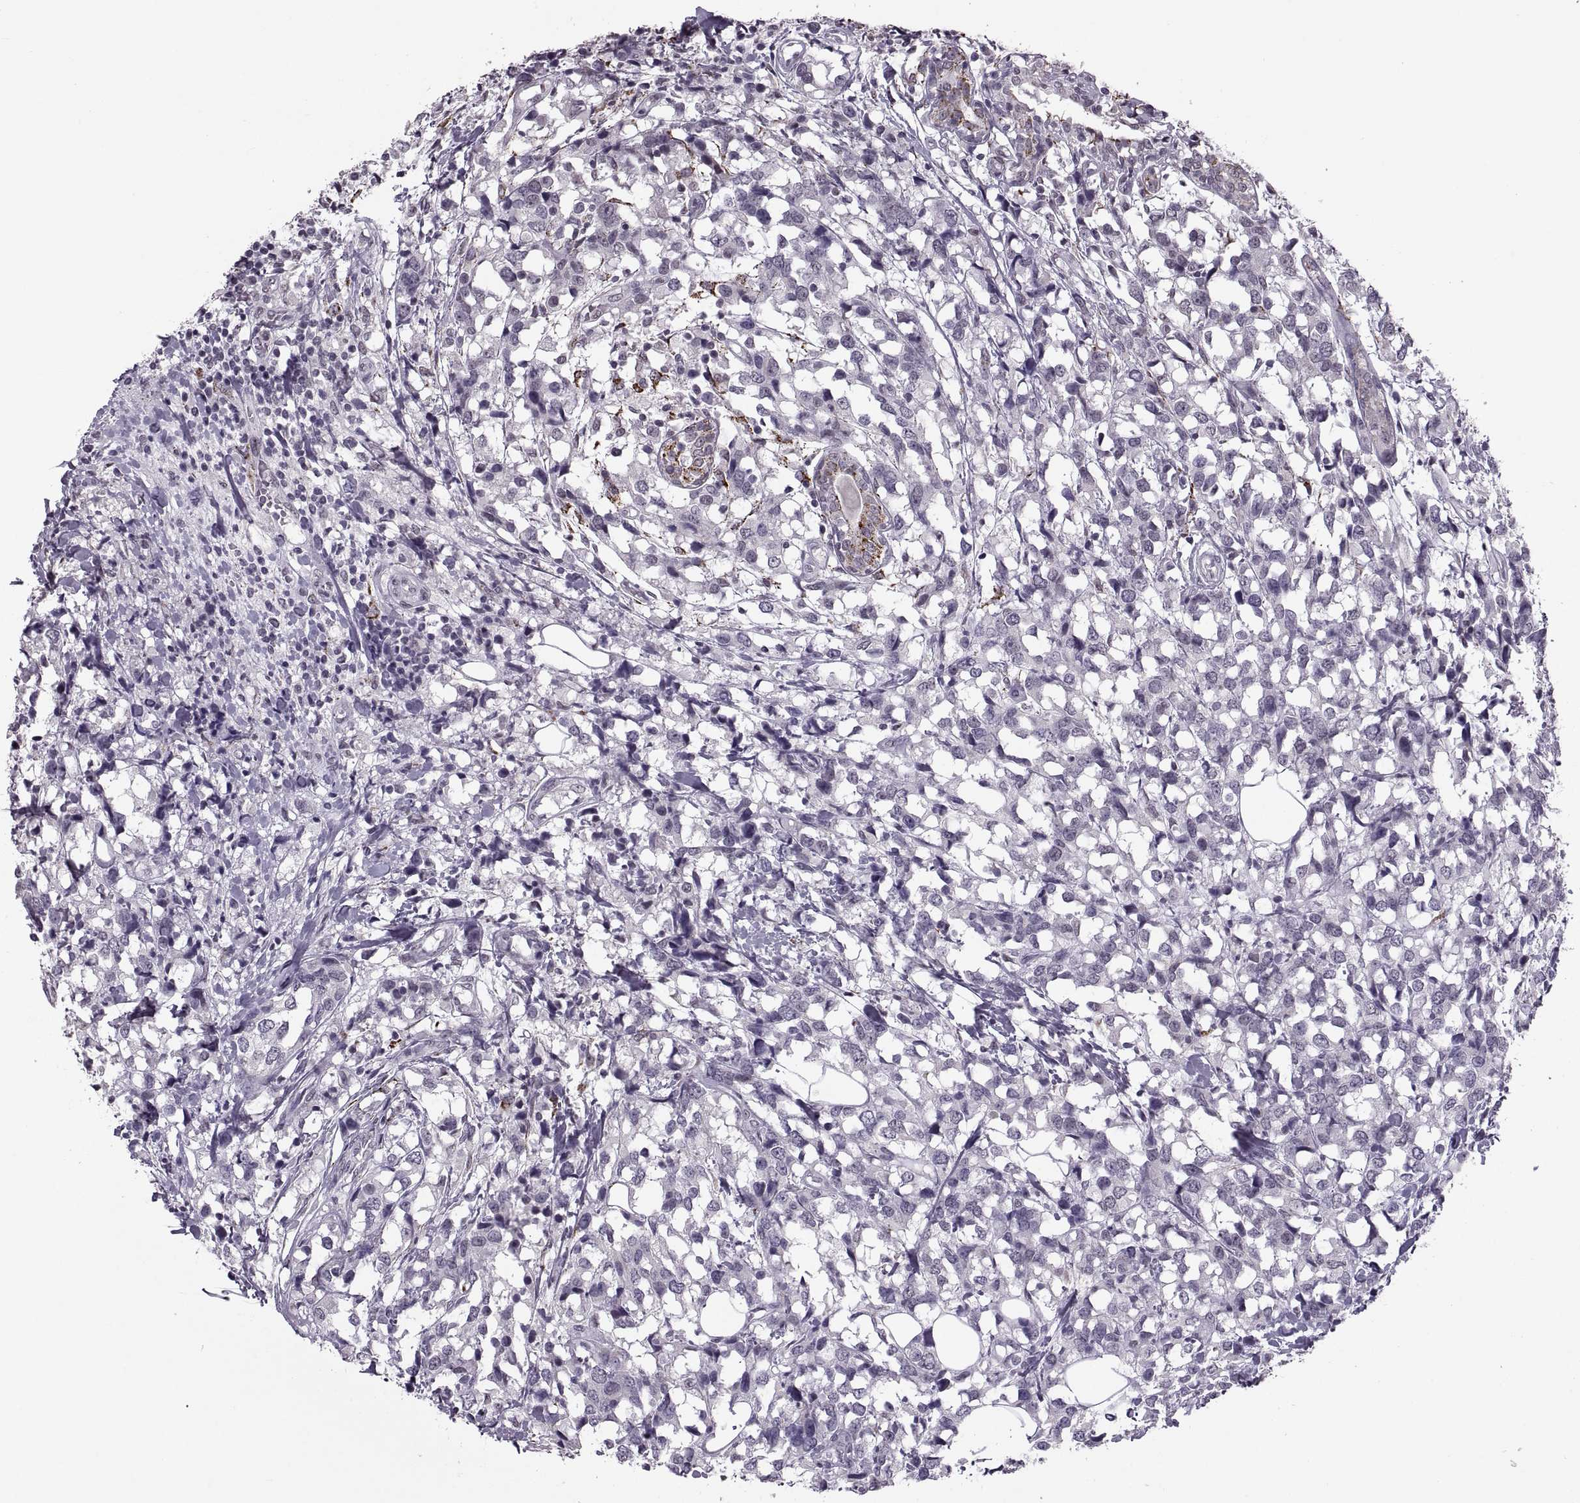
{"staining": {"intensity": "negative", "quantity": "none", "location": "none"}, "tissue": "breast cancer", "cell_type": "Tumor cells", "image_type": "cancer", "snomed": [{"axis": "morphology", "description": "Lobular carcinoma"}, {"axis": "topography", "description": "Breast"}], "caption": "Photomicrograph shows no protein positivity in tumor cells of breast cancer tissue.", "gene": "OTP", "patient": {"sex": "female", "age": 59}}